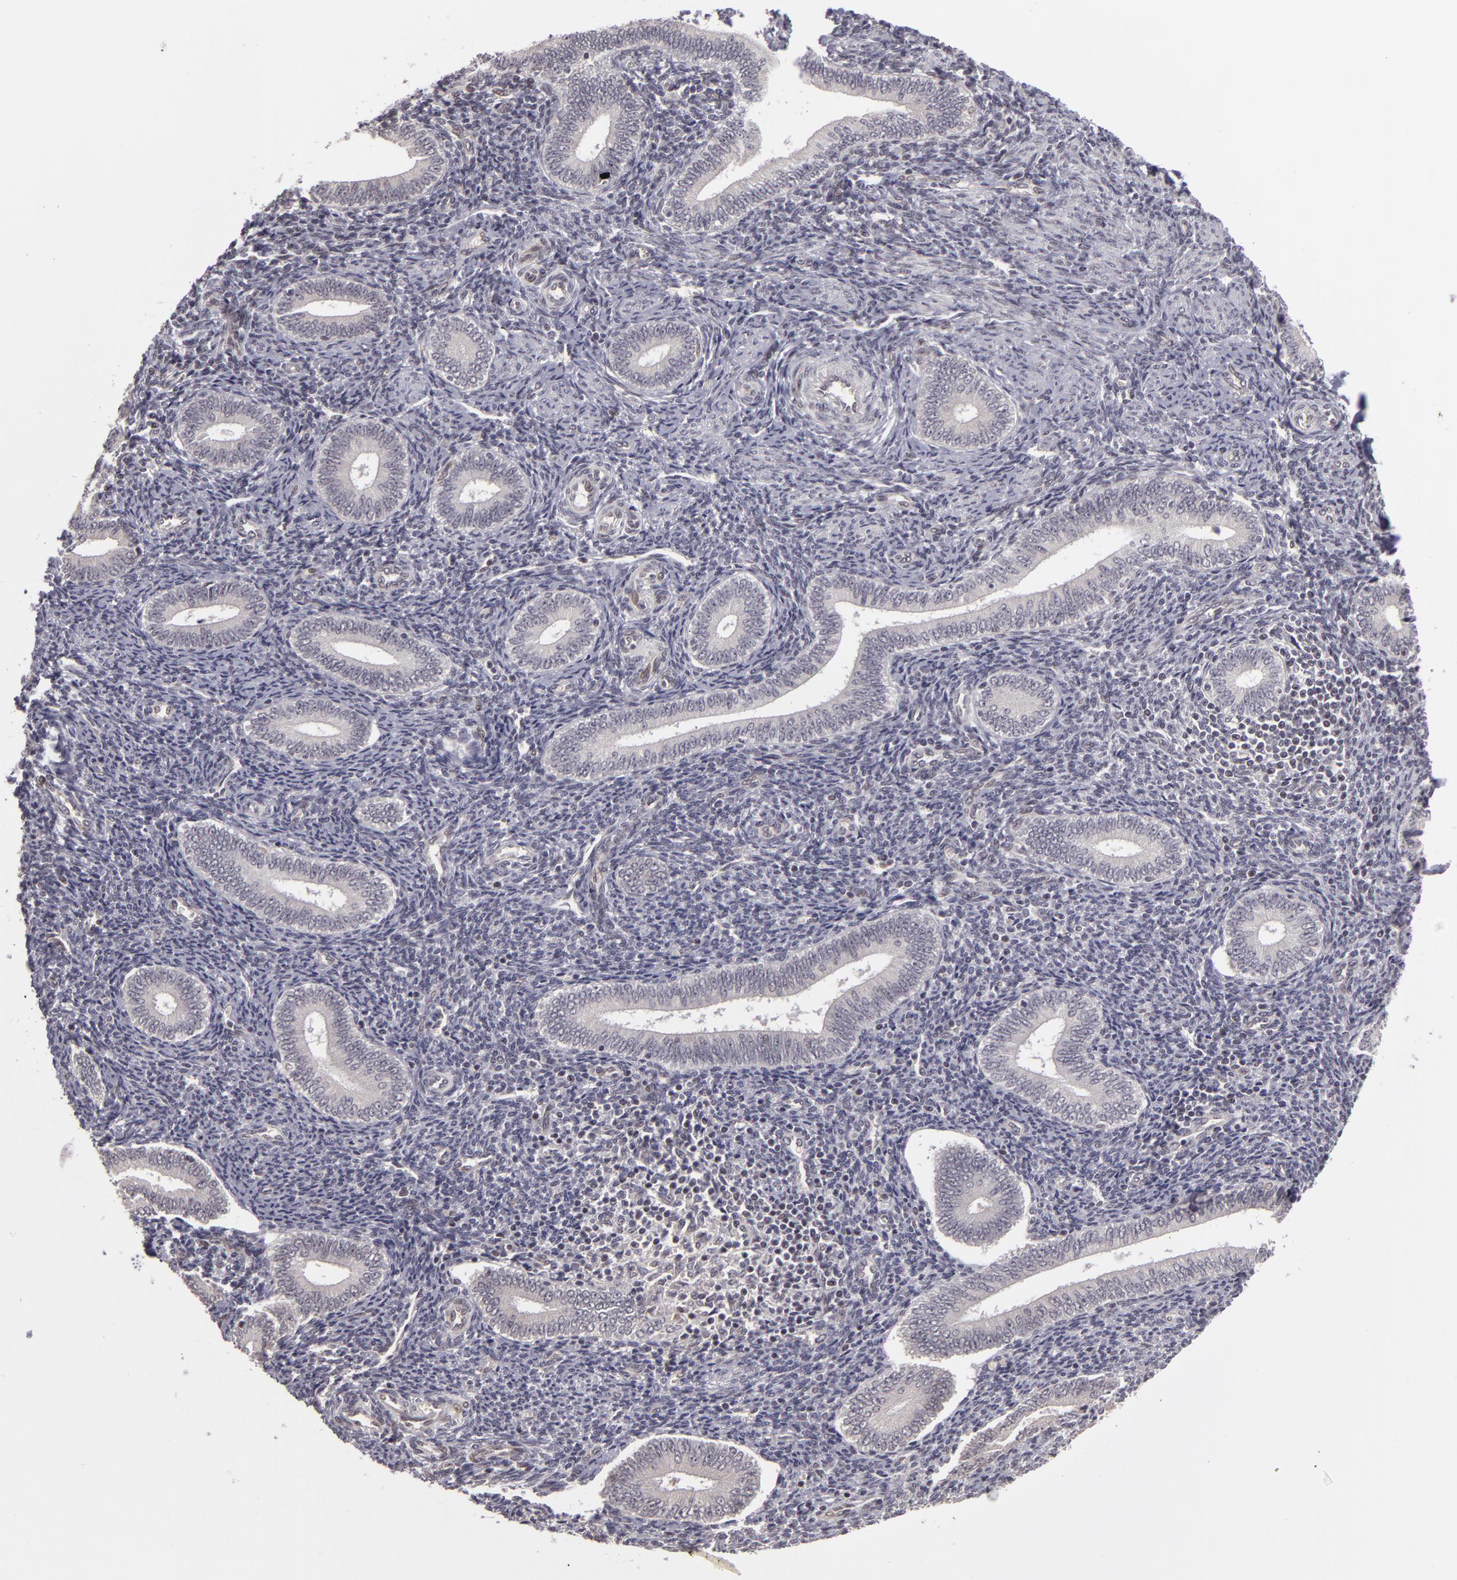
{"staining": {"intensity": "negative", "quantity": "none", "location": "none"}, "tissue": "endometrium", "cell_type": "Cells in endometrial stroma", "image_type": "normal", "snomed": [{"axis": "morphology", "description": "Normal tissue, NOS"}, {"axis": "topography", "description": "Endometrium"}], "caption": "This is a micrograph of IHC staining of benign endometrium, which shows no positivity in cells in endometrial stroma.", "gene": "ZNF133", "patient": {"sex": "female", "age": 35}}